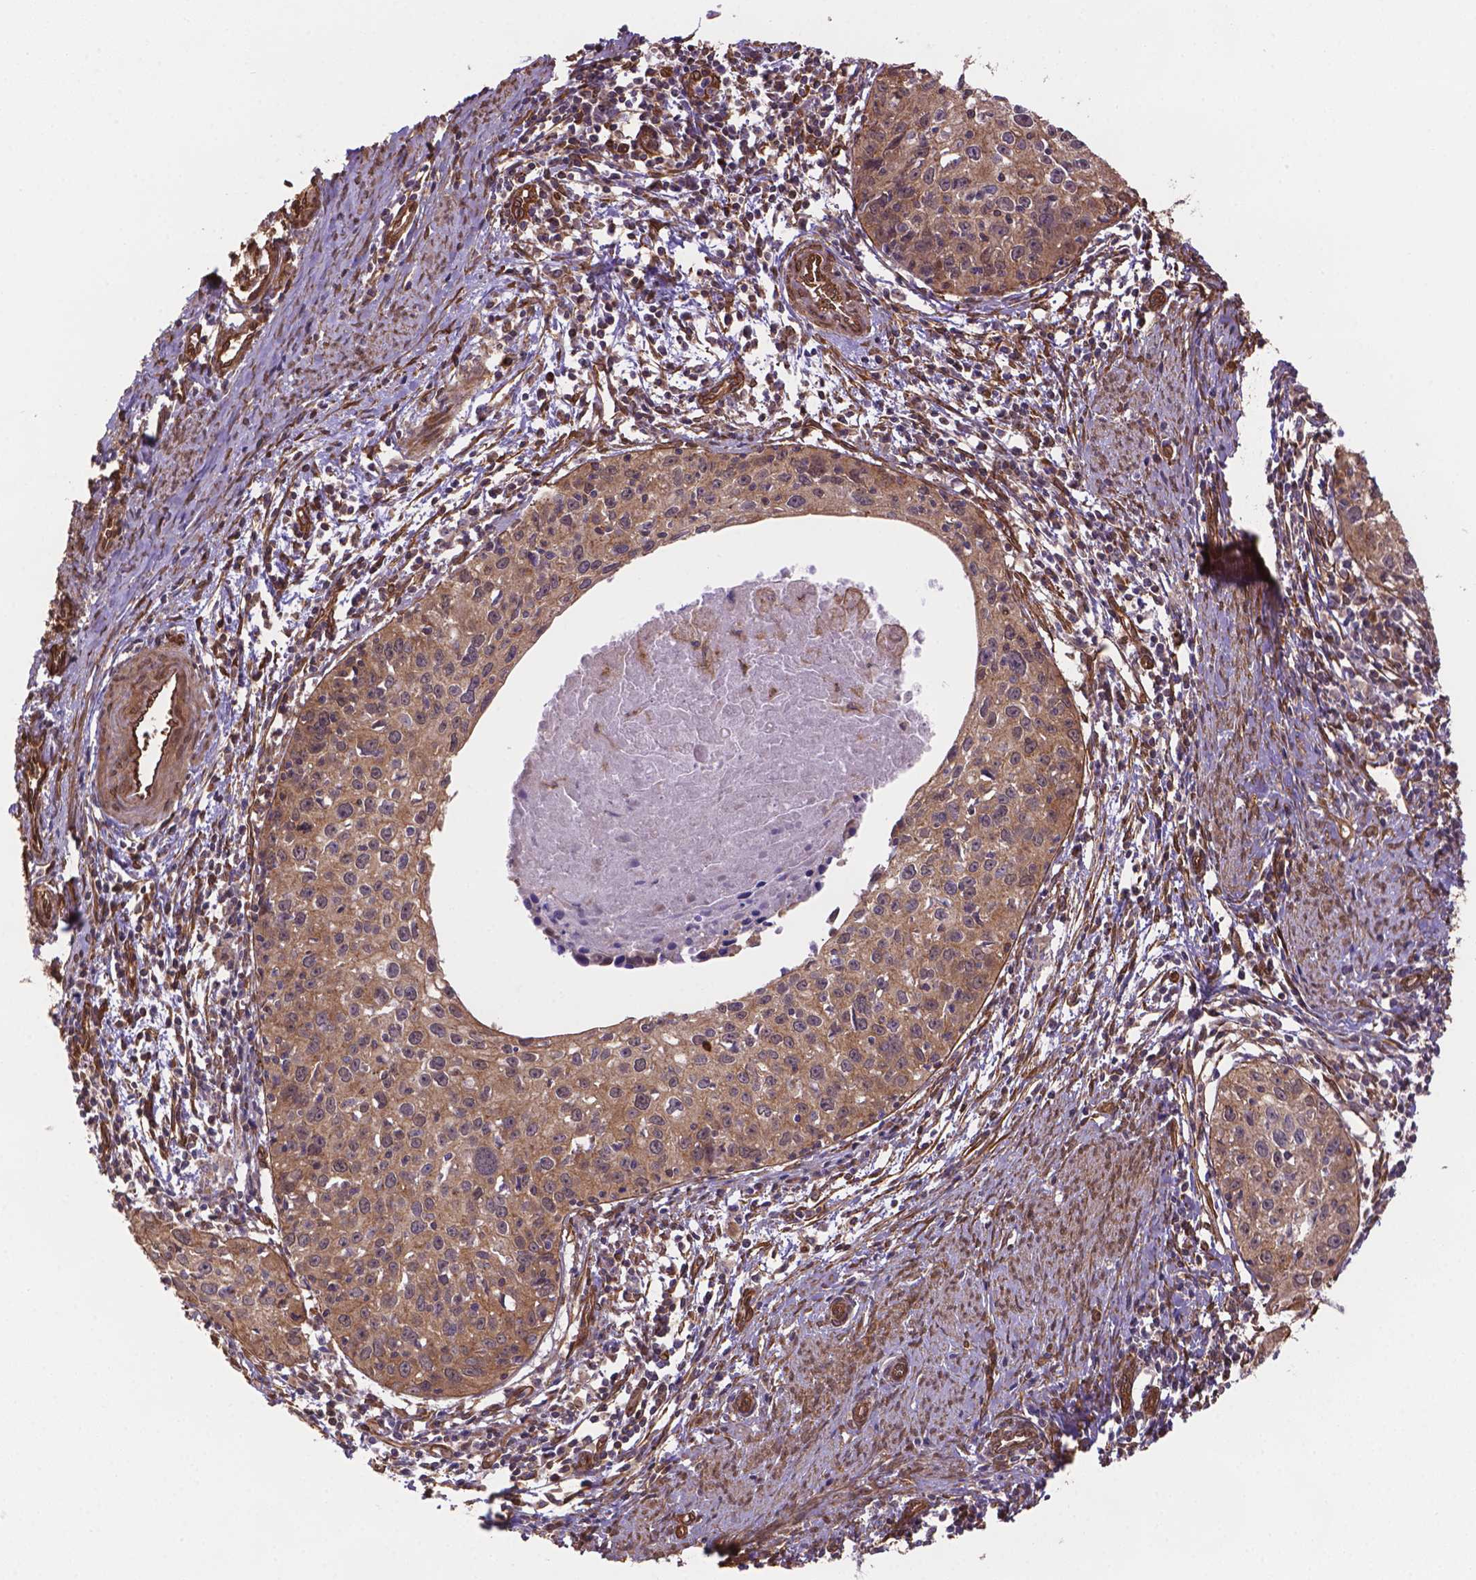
{"staining": {"intensity": "moderate", "quantity": ">75%", "location": "cytoplasmic/membranous"}, "tissue": "cervical cancer", "cell_type": "Tumor cells", "image_type": "cancer", "snomed": [{"axis": "morphology", "description": "Squamous cell carcinoma, NOS"}, {"axis": "topography", "description": "Cervix"}], "caption": "An immunohistochemistry image of neoplastic tissue is shown. Protein staining in brown highlights moderate cytoplasmic/membranous positivity in cervical squamous cell carcinoma within tumor cells.", "gene": "YAP1", "patient": {"sex": "female", "age": 40}}